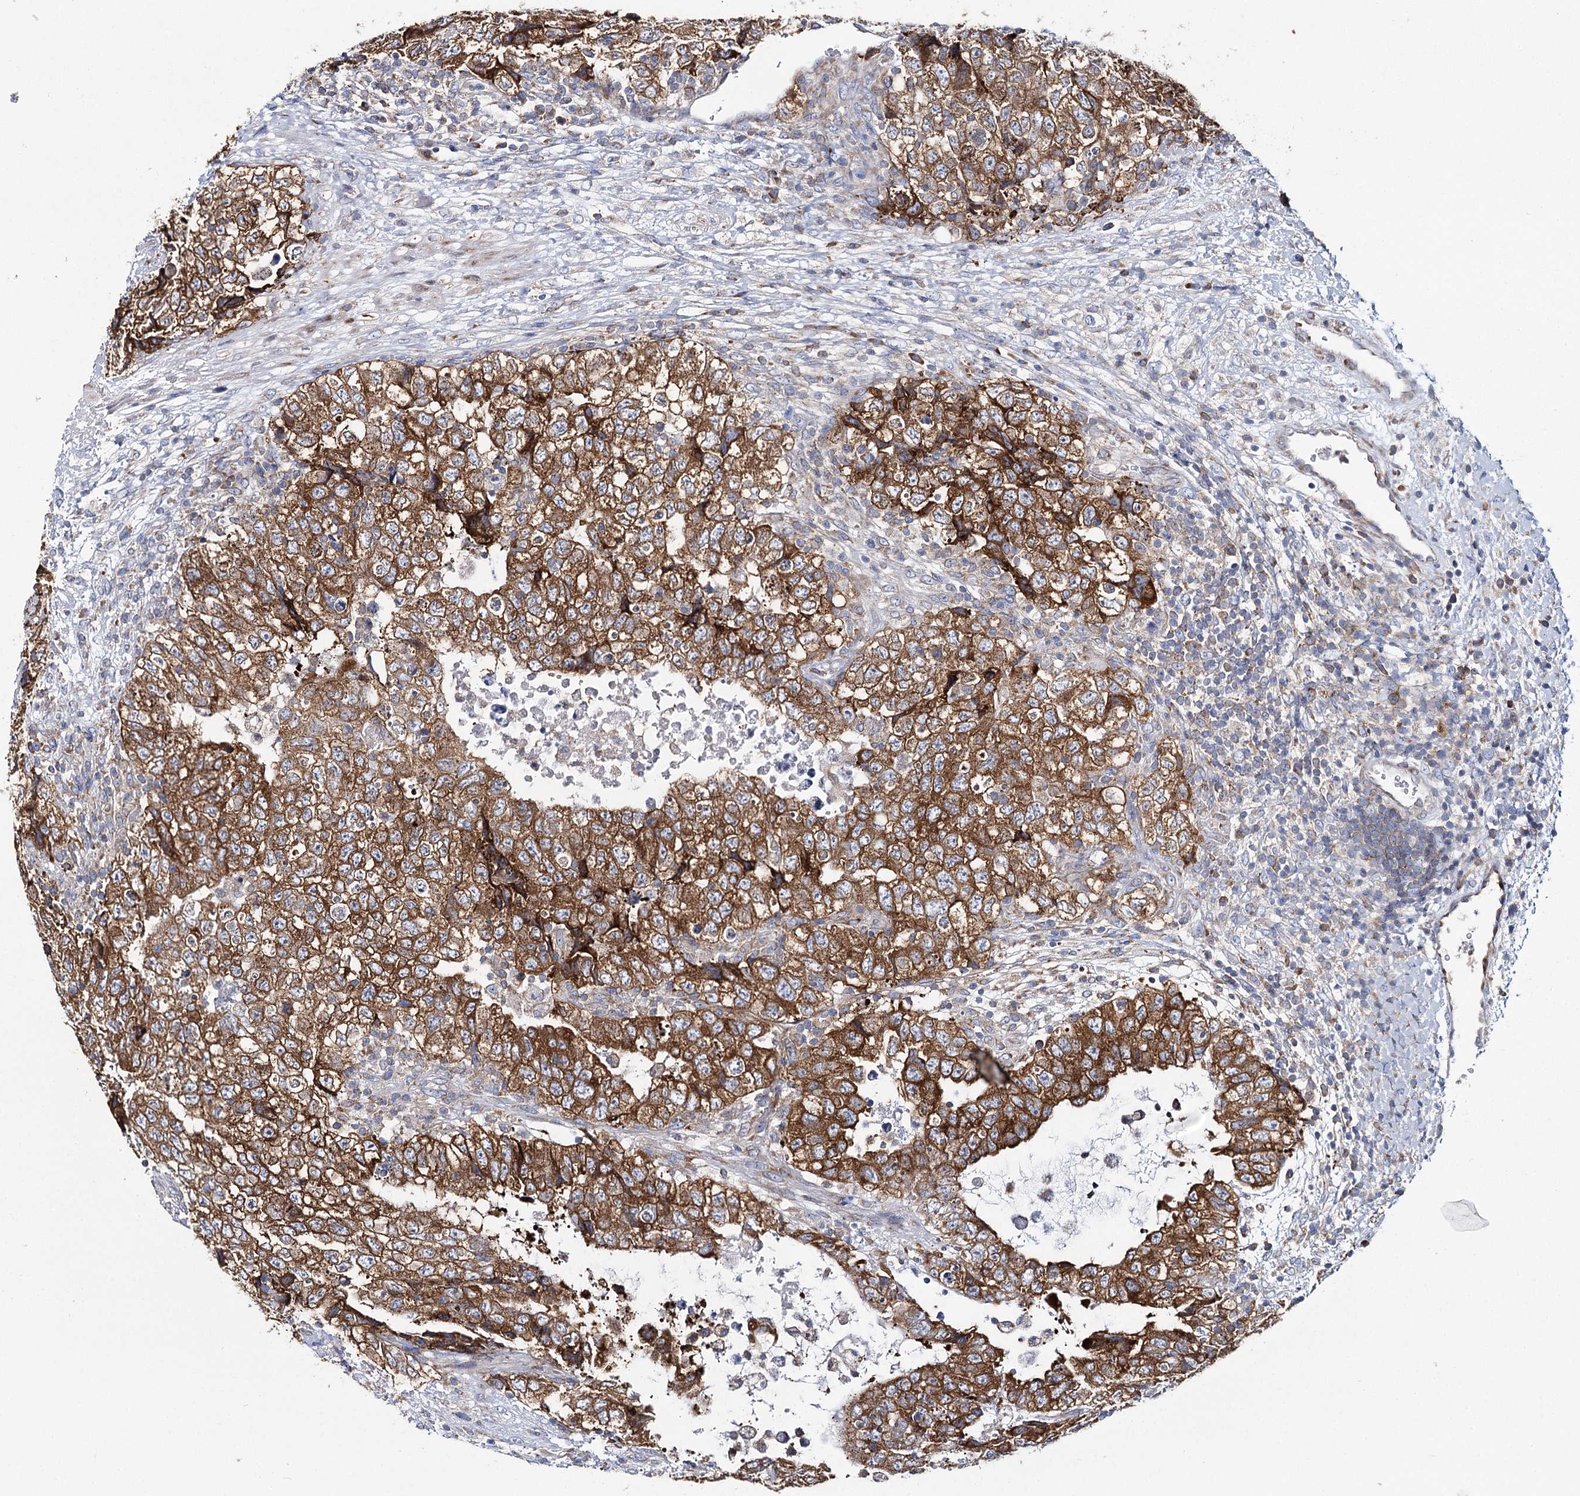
{"staining": {"intensity": "strong", "quantity": ">75%", "location": "cytoplasmic/membranous"}, "tissue": "testis cancer", "cell_type": "Tumor cells", "image_type": "cancer", "snomed": [{"axis": "morphology", "description": "Carcinoma, Embryonal, NOS"}, {"axis": "topography", "description": "Testis"}], "caption": "The immunohistochemical stain shows strong cytoplasmic/membranous staining in tumor cells of testis embryonal carcinoma tissue.", "gene": "THUMPD3", "patient": {"sex": "male", "age": 37}}